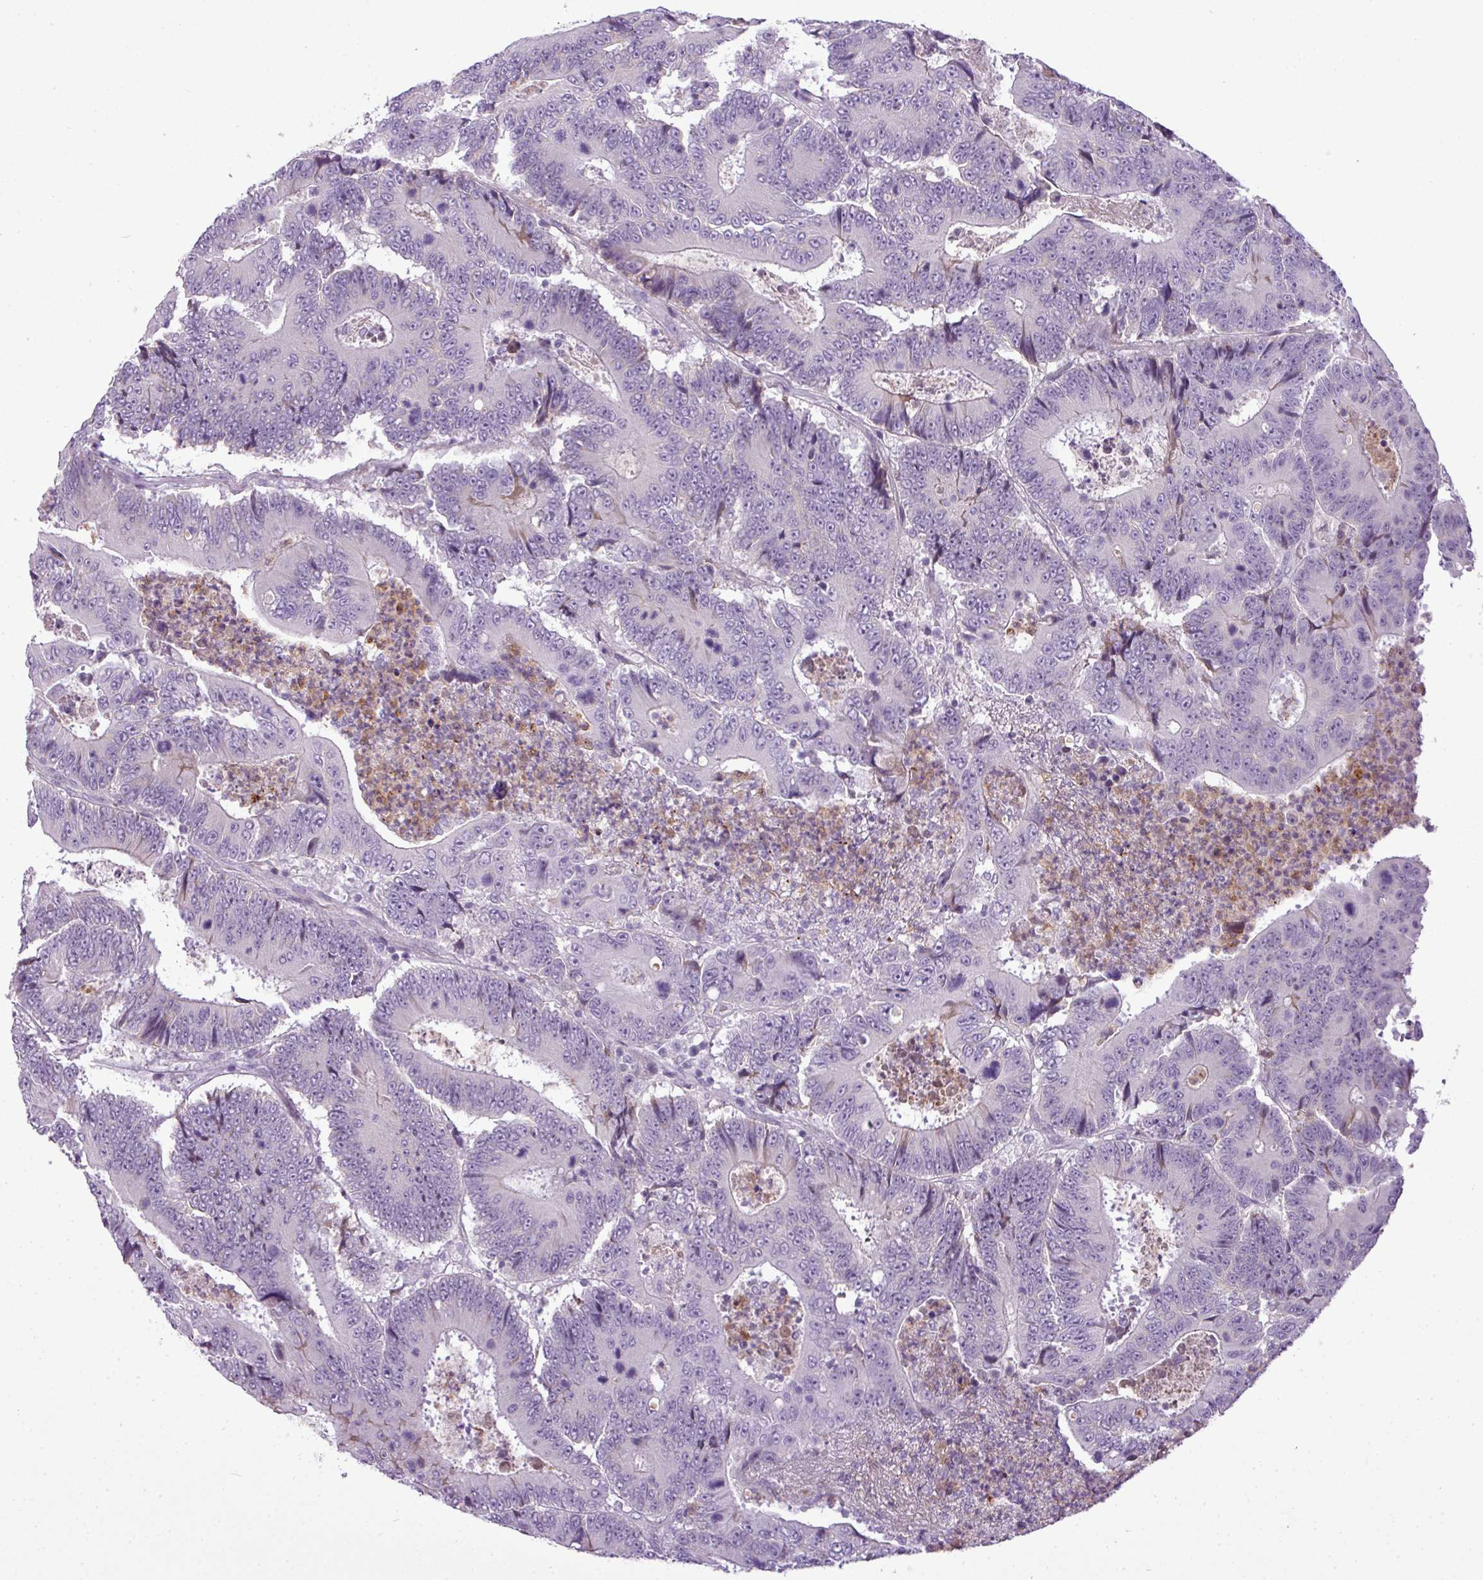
{"staining": {"intensity": "negative", "quantity": "none", "location": "none"}, "tissue": "colorectal cancer", "cell_type": "Tumor cells", "image_type": "cancer", "snomed": [{"axis": "morphology", "description": "Adenocarcinoma, NOS"}, {"axis": "topography", "description": "Colon"}], "caption": "Adenocarcinoma (colorectal) was stained to show a protein in brown. There is no significant expression in tumor cells. (Stains: DAB immunohistochemistry (IHC) with hematoxylin counter stain, Microscopy: brightfield microscopy at high magnification).", "gene": "C4B", "patient": {"sex": "male", "age": 83}}